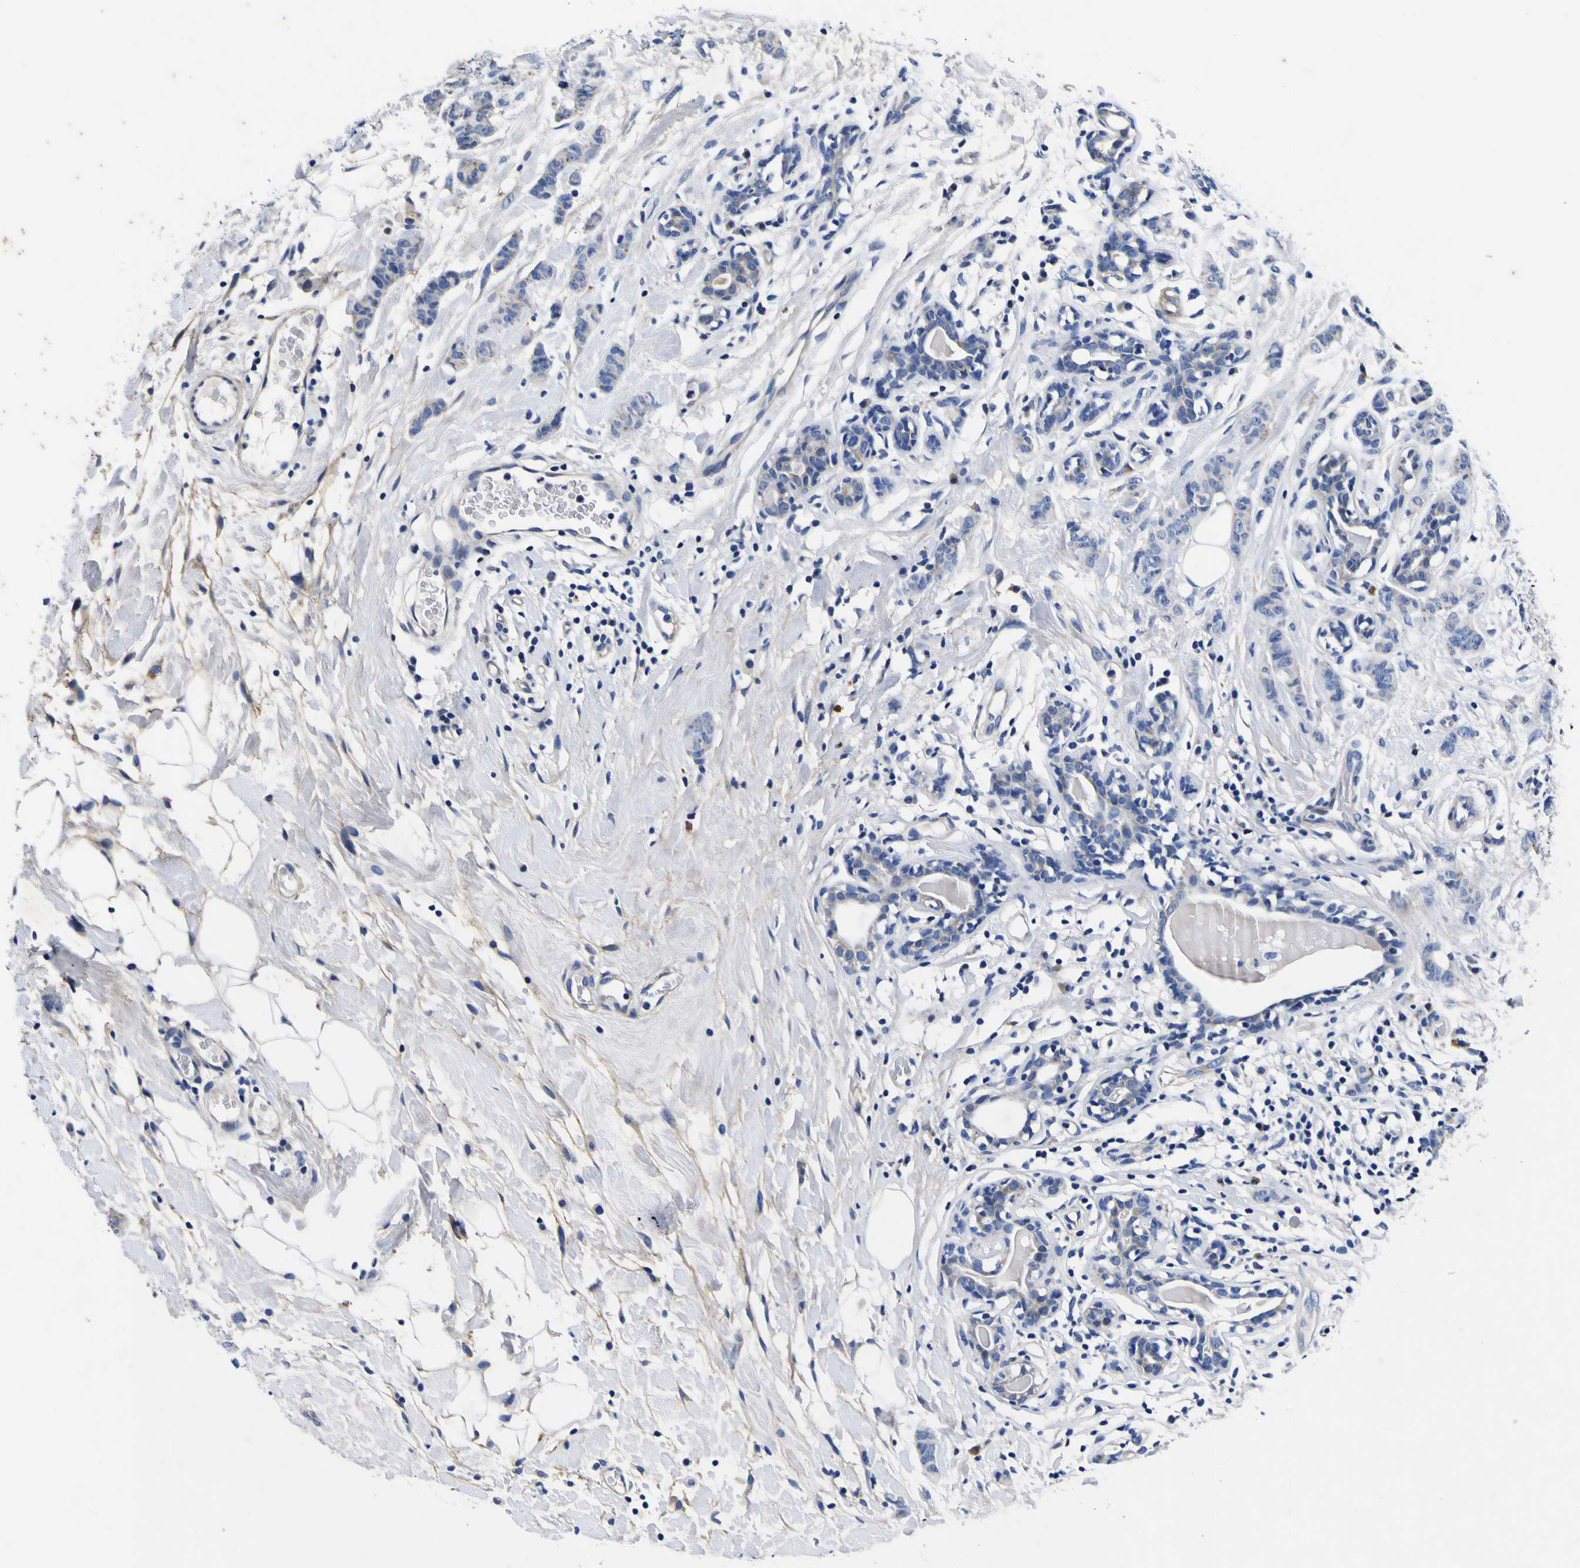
{"staining": {"intensity": "negative", "quantity": "none", "location": "none"}, "tissue": "breast cancer", "cell_type": "Tumor cells", "image_type": "cancer", "snomed": [{"axis": "morphology", "description": "Normal tissue, NOS"}, {"axis": "morphology", "description": "Duct carcinoma"}, {"axis": "topography", "description": "Breast"}], "caption": "Immunohistochemistry of breast cancer exhibits no staining in tumor cells.", "gene": "VASN", "patient": {"sex": "female", "age": 40}}